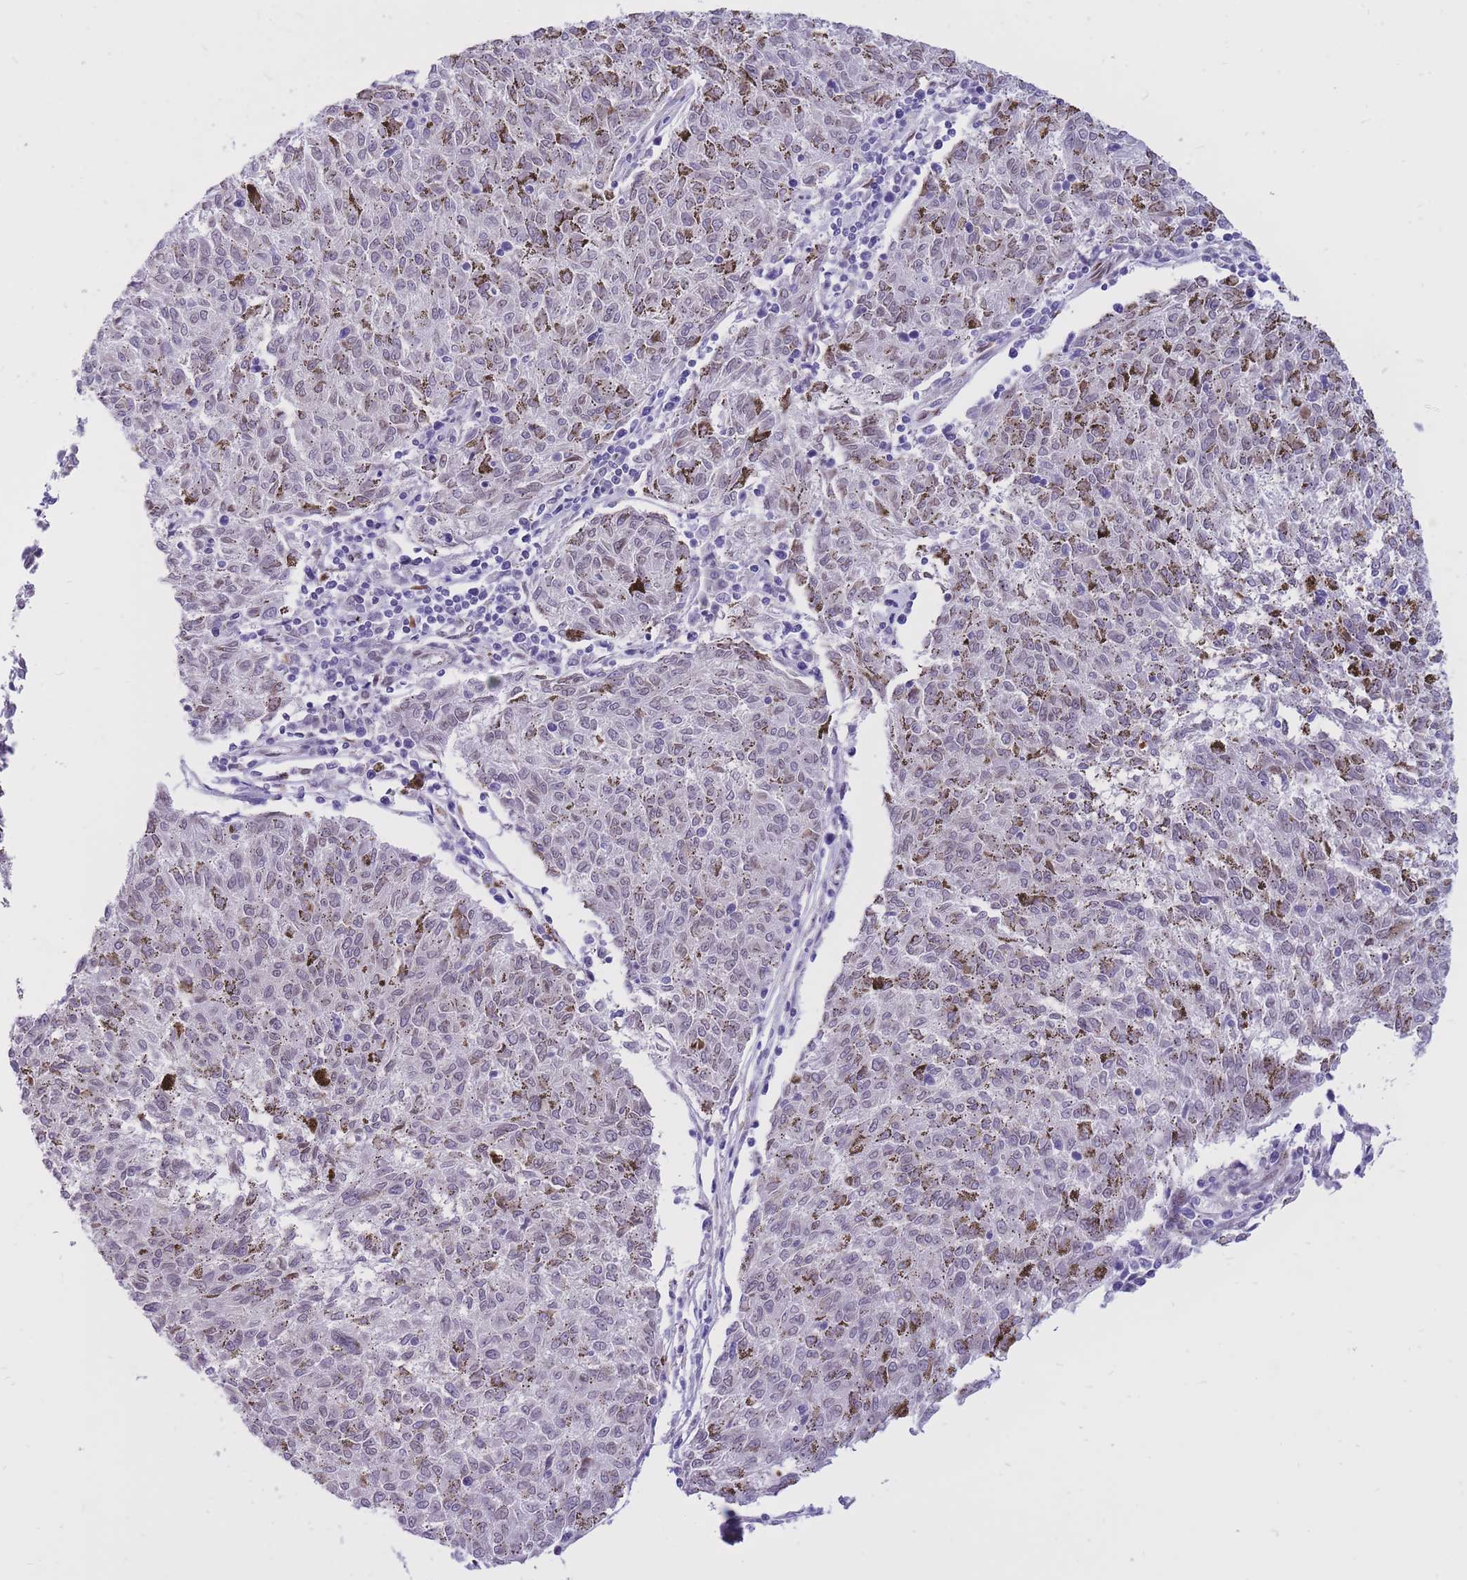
{"staining": {"intensity": "weak", "quantity": "25%-75%", "location": "nuclear"}, "tissue": "melanoma", "cell_type": "Tumor cells", "image_type": "cancer", "snomed": [{"axis": "morphology", "description": "Malignant melanoma, NOS"}, {"axis": "topography", "description": "Skin"}], "caption": "IHC (DAB (3,3'-diaminobenzidine)) staining of human malignant melanoma reveals weak nuclear protein staining in approximately 25%-75% of tumor cells.", "gene": "HOOK2", "patient": {"sex": "female", "age": 72}}